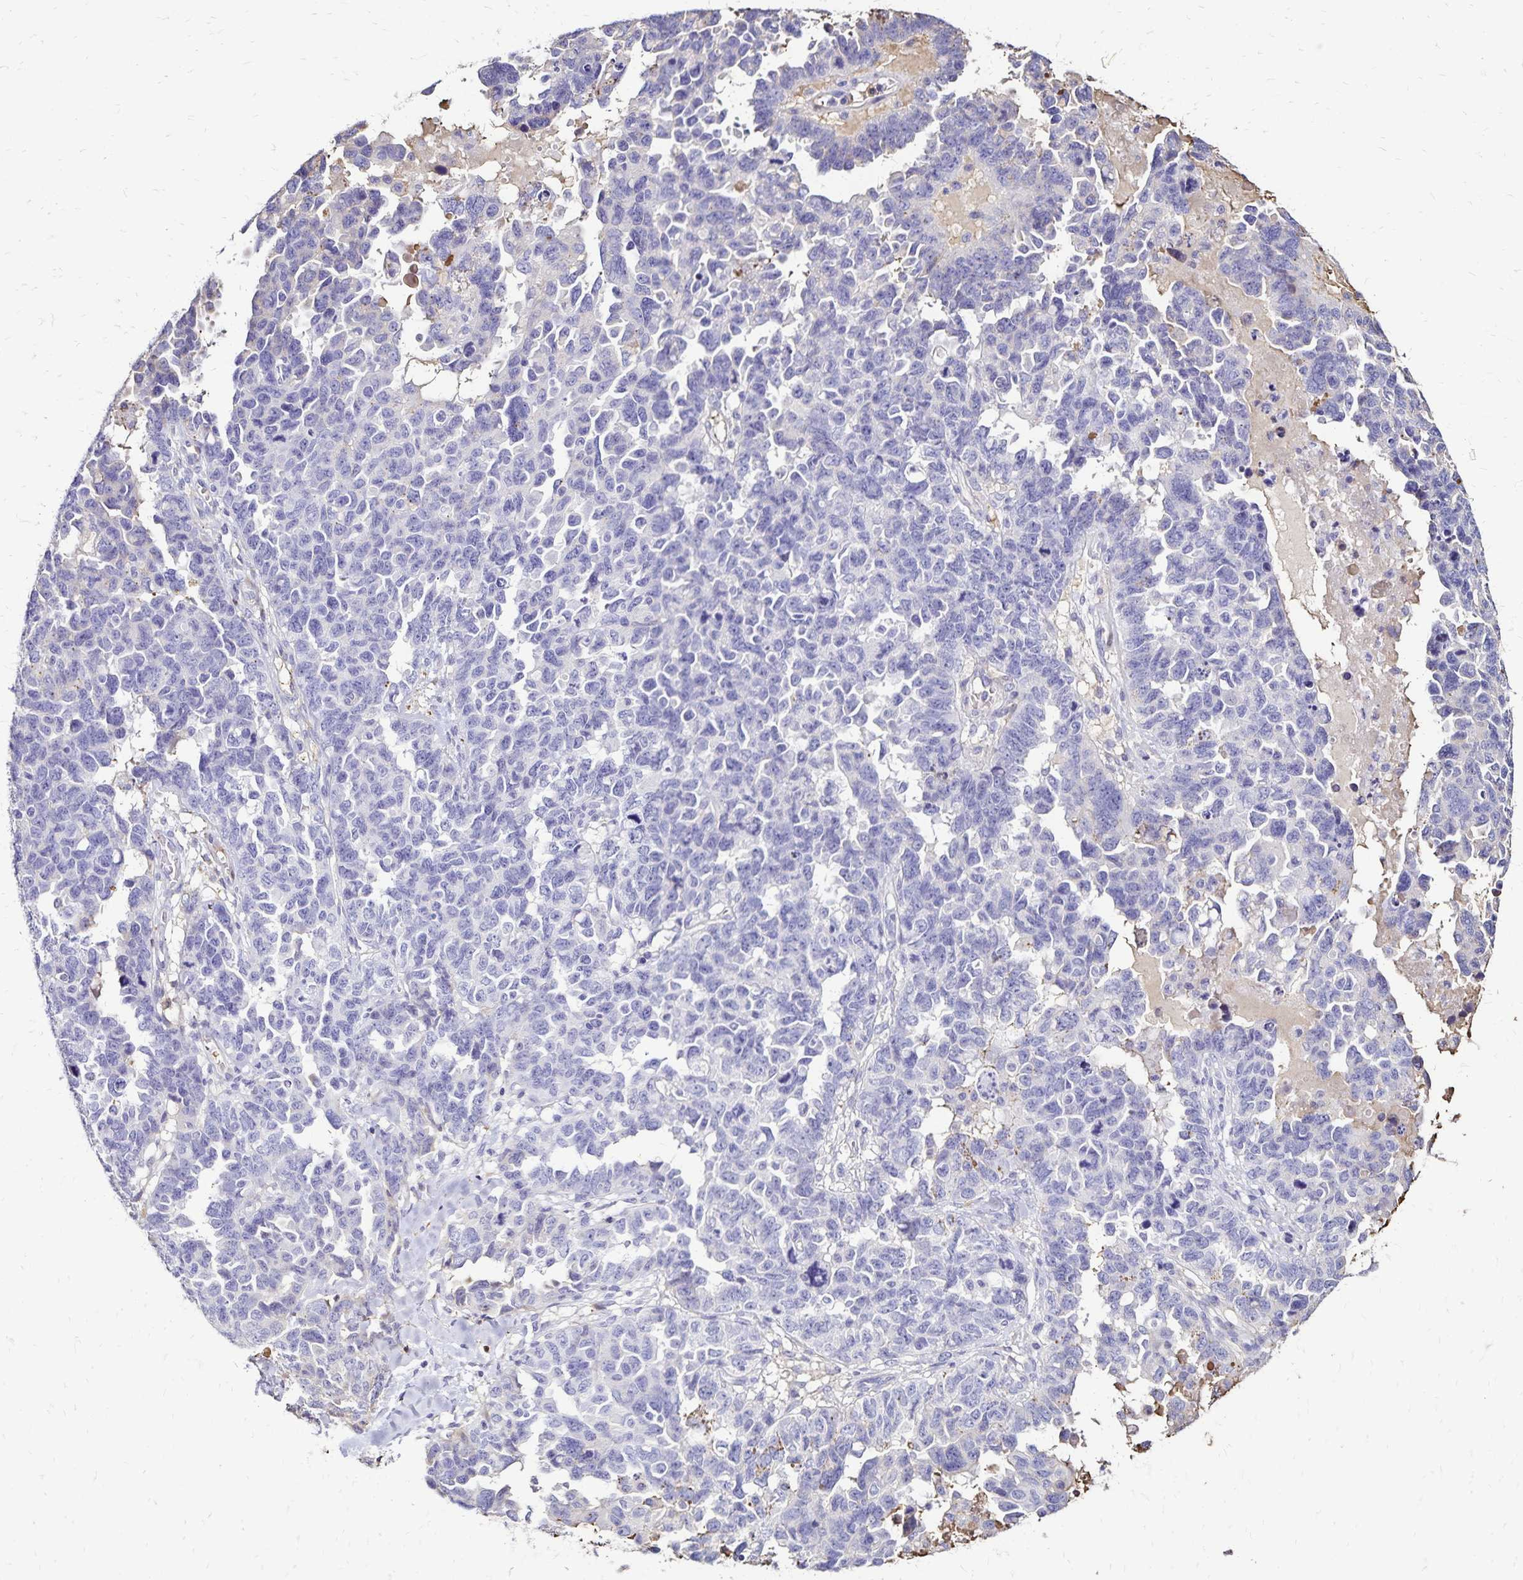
{"staining": {"intensity": "negative", "quantity": "none", "location": "none"}, "tissue": "ovarian cancer", "cell_type": "Tumor cells", "image_type": "cancer", "snomed": [{"axis": "morphology", "description": "Cystadenocarcinoma, serous, NOS"}, {"axis": "topography", "description": "Ovary"}], "caption": "Immunohistochemical staining of human ovarian cancer (serous cystadenocarcinoma) exhibits no significant staining in tumor cells. (DAB (3,3'-diaminobenzidine) IHC with hematoxylin counter stain).", "gene": "KISS1", "patient": {"sex": "female", "age": 69}}